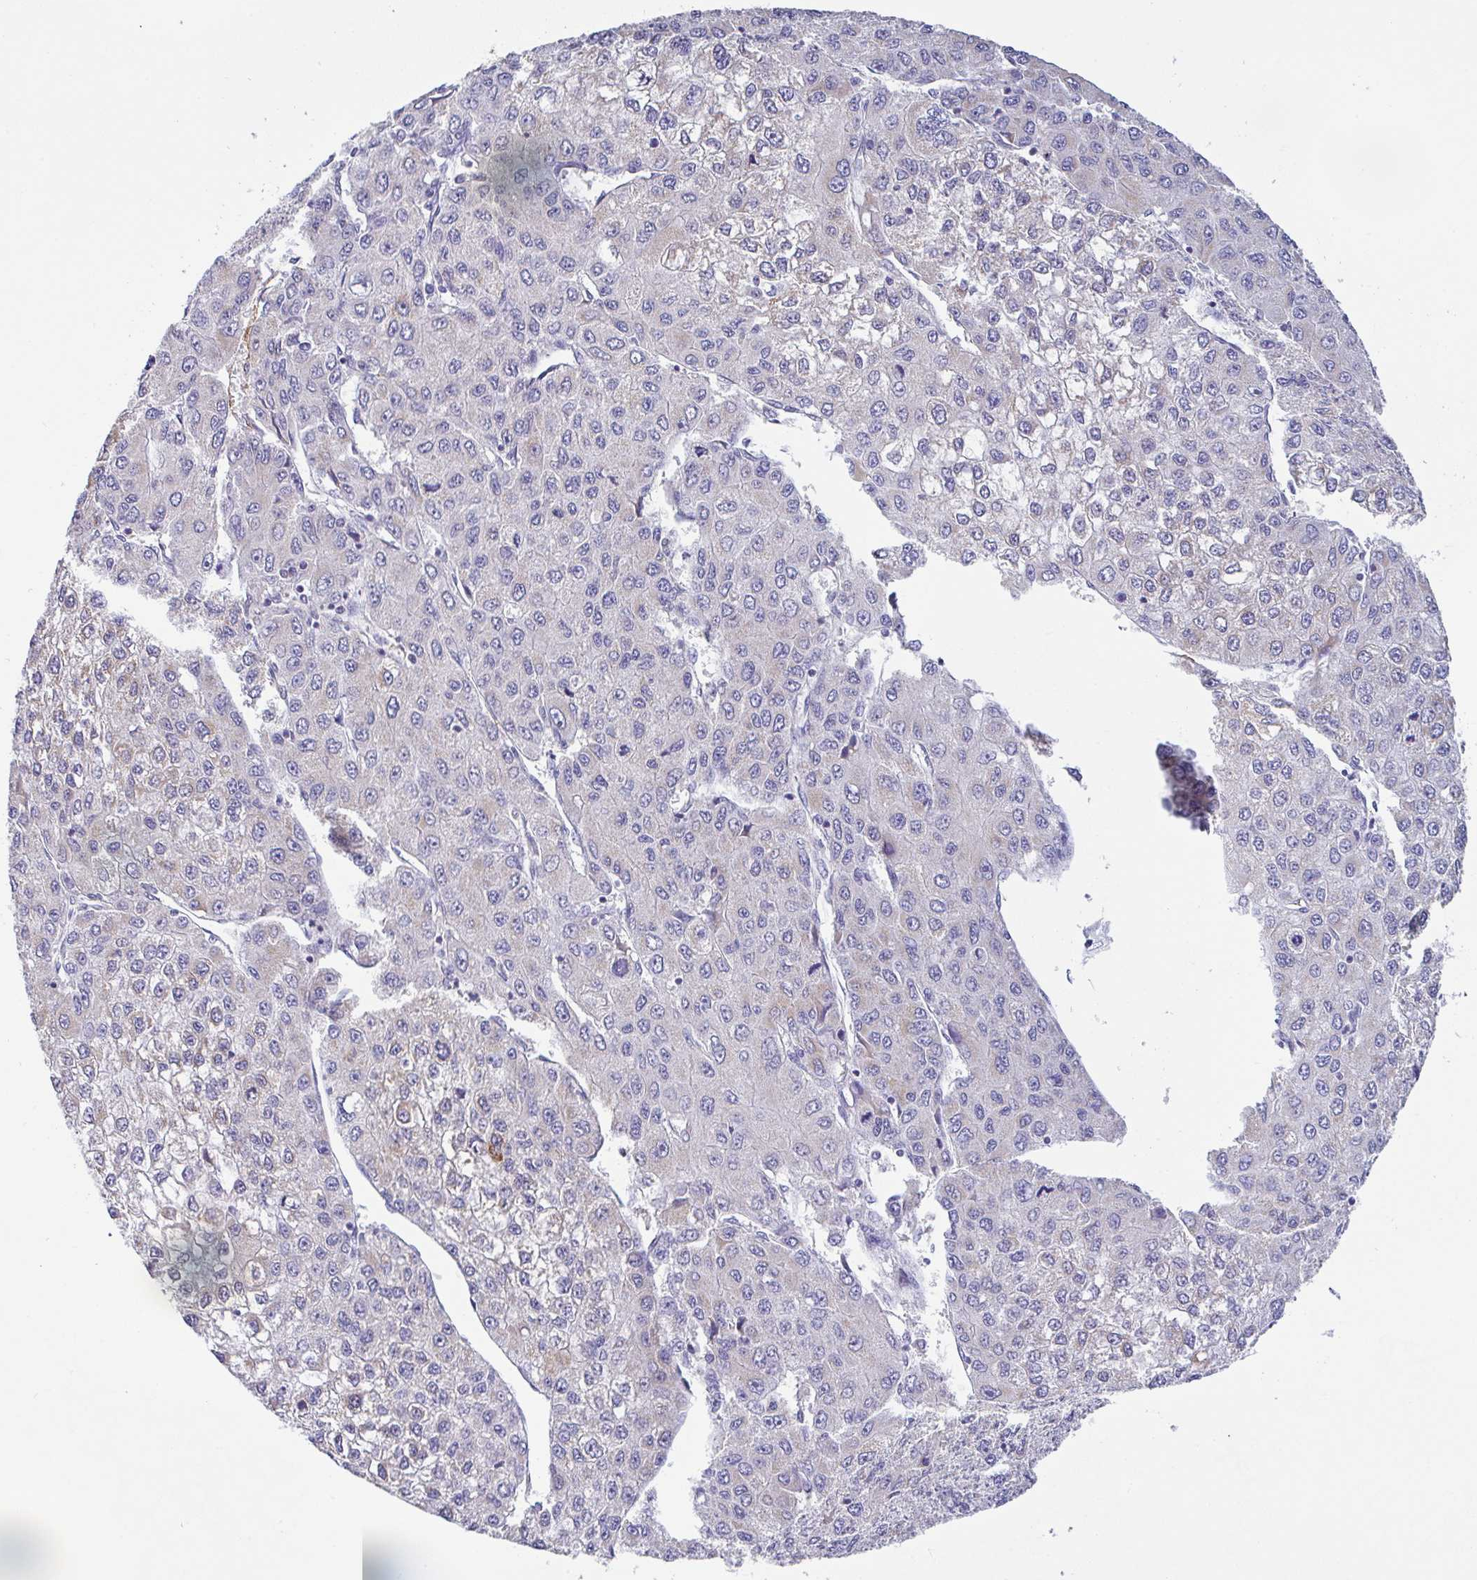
{"staining": {"intensity": "negative", "quantity": "none", "location": "none"}, "tissue": "liver cancer", "cell_type": "Tumor cells", "image_type": "cancer", "snomed": [{"axis": "morphology", "description": "Carcinoma, Hepatocellular, NOS"}, {"axis": "topography", "description": "Liver"}], "caption": "Immunohistochemistry image of neoplastic tissue: human liver hepatocellular carcinoma stained with DAB reveals no significant protein positivity in tumor cells.", "gene": "PLCD4", "patient": {"sex": "female", "age": 66}}